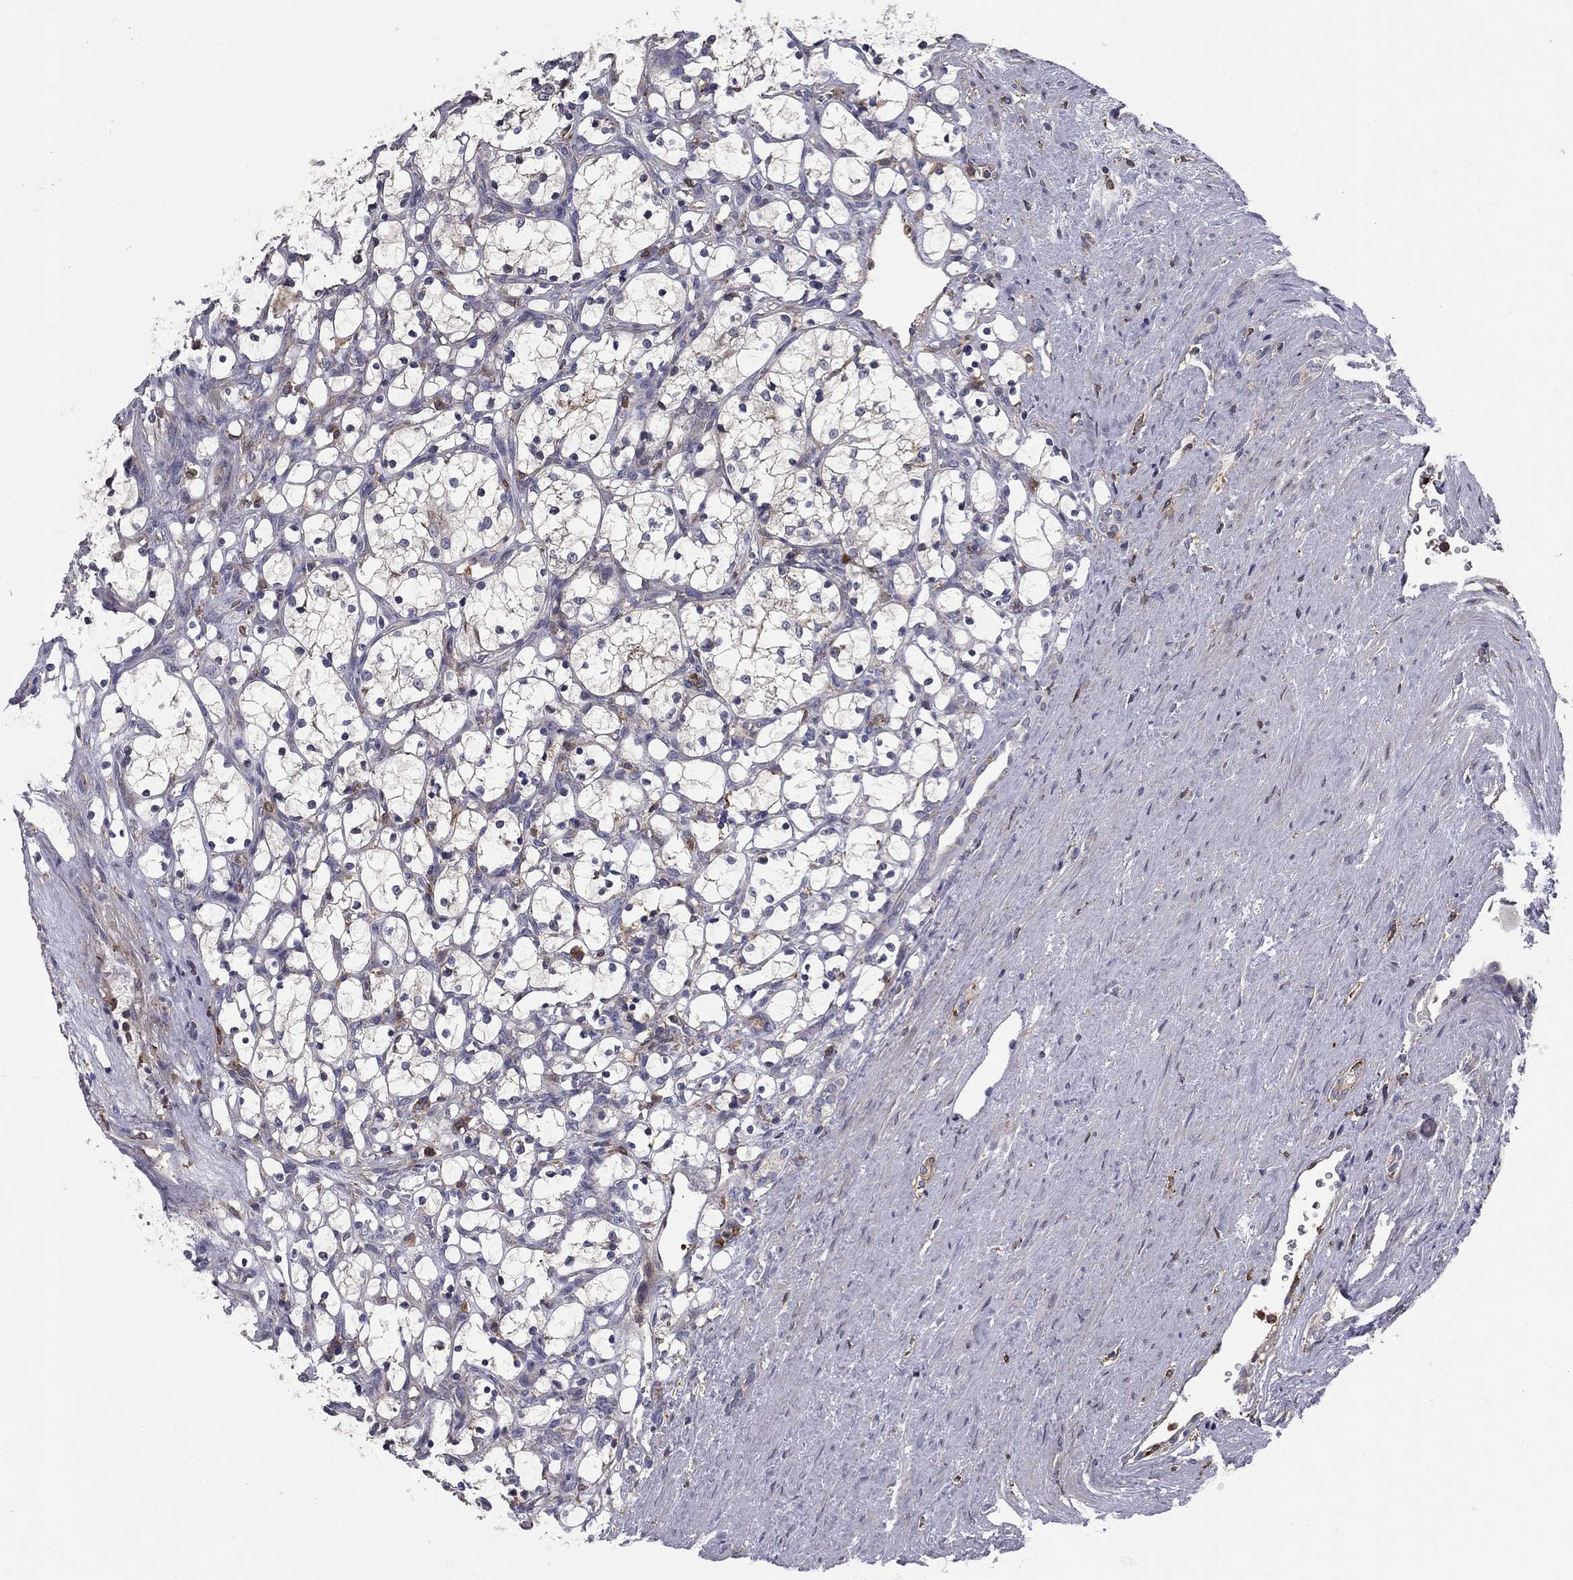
{"staining": {"intensity": "negative", "quantity": "none", "location": "none"}, "tissue": "renal cancer", "cell_type": "Tumor cells", "image_type": "cancer", "snomed": [{"axis": "morphology", "description": "Adenocarcinoma, NOS"}, {"axis": "topography", "description": "Kidney"}], "caption": "Histopathology image shows no protein staining in tumor cells of renal cancer (adenocarcinoma) tissue. Nuclei are stained in blue.", "gene": "PLCB2", "patient": {"sex": "female", "age": 69}}